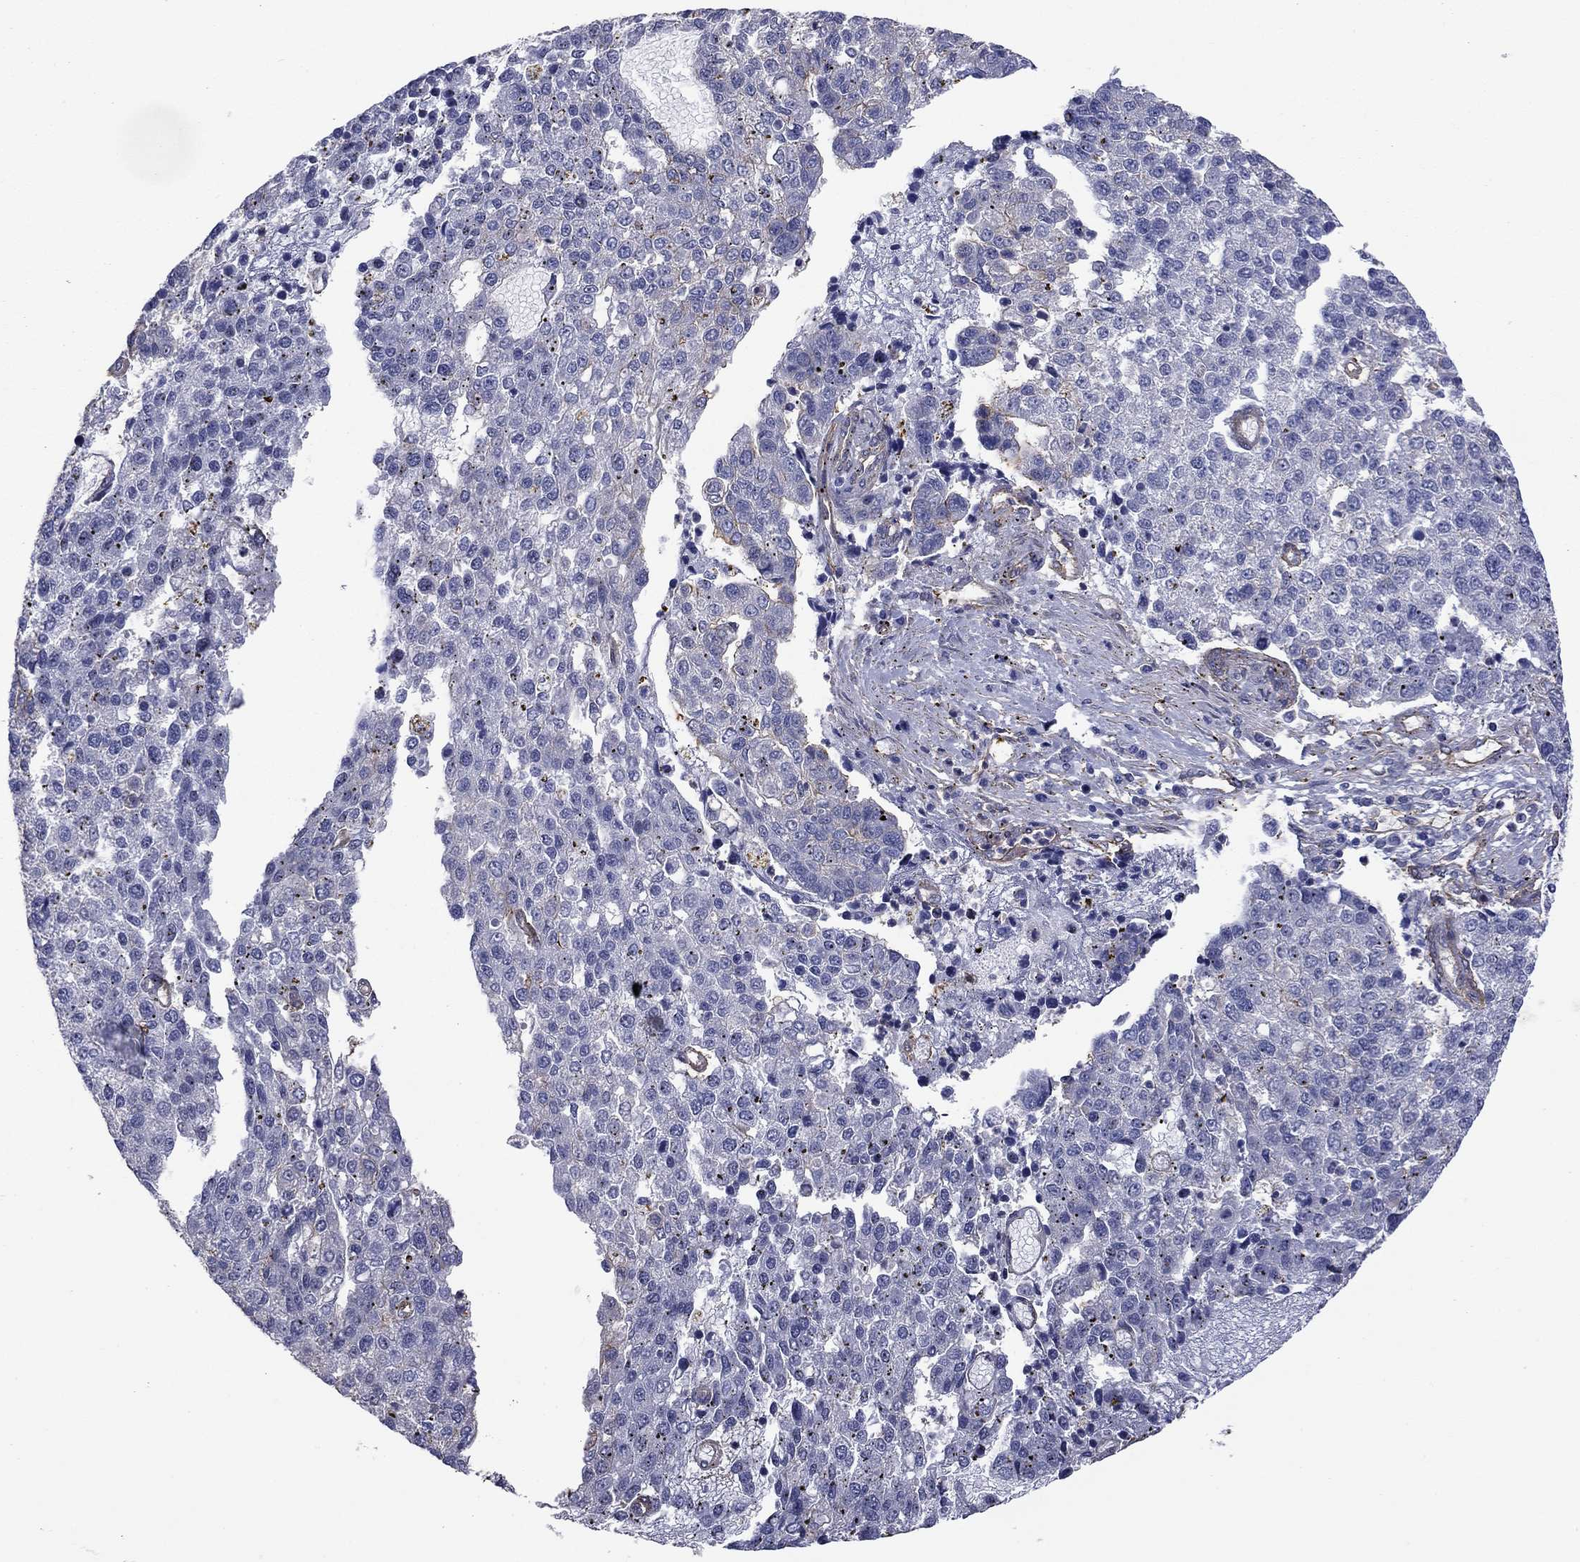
{"staining": {"intensity": "negative", "quantity": "none", "location": "none"}, "tissue": "pancreatic cancer", "cell_type": "Tumor cells", "image_type": "cancer", "snomed": [{"axis": "morphology", "description": "Adenocarcinoma, NOS"}, {"axis": "topography", "description": "Pancreas"}], "caption": "Immunohistochemical staining of pancreatic cancer demonstrates no significant staining in tumor cells.", "gene": "TCHH", "patient": {"sex": "female", "age": 61}}